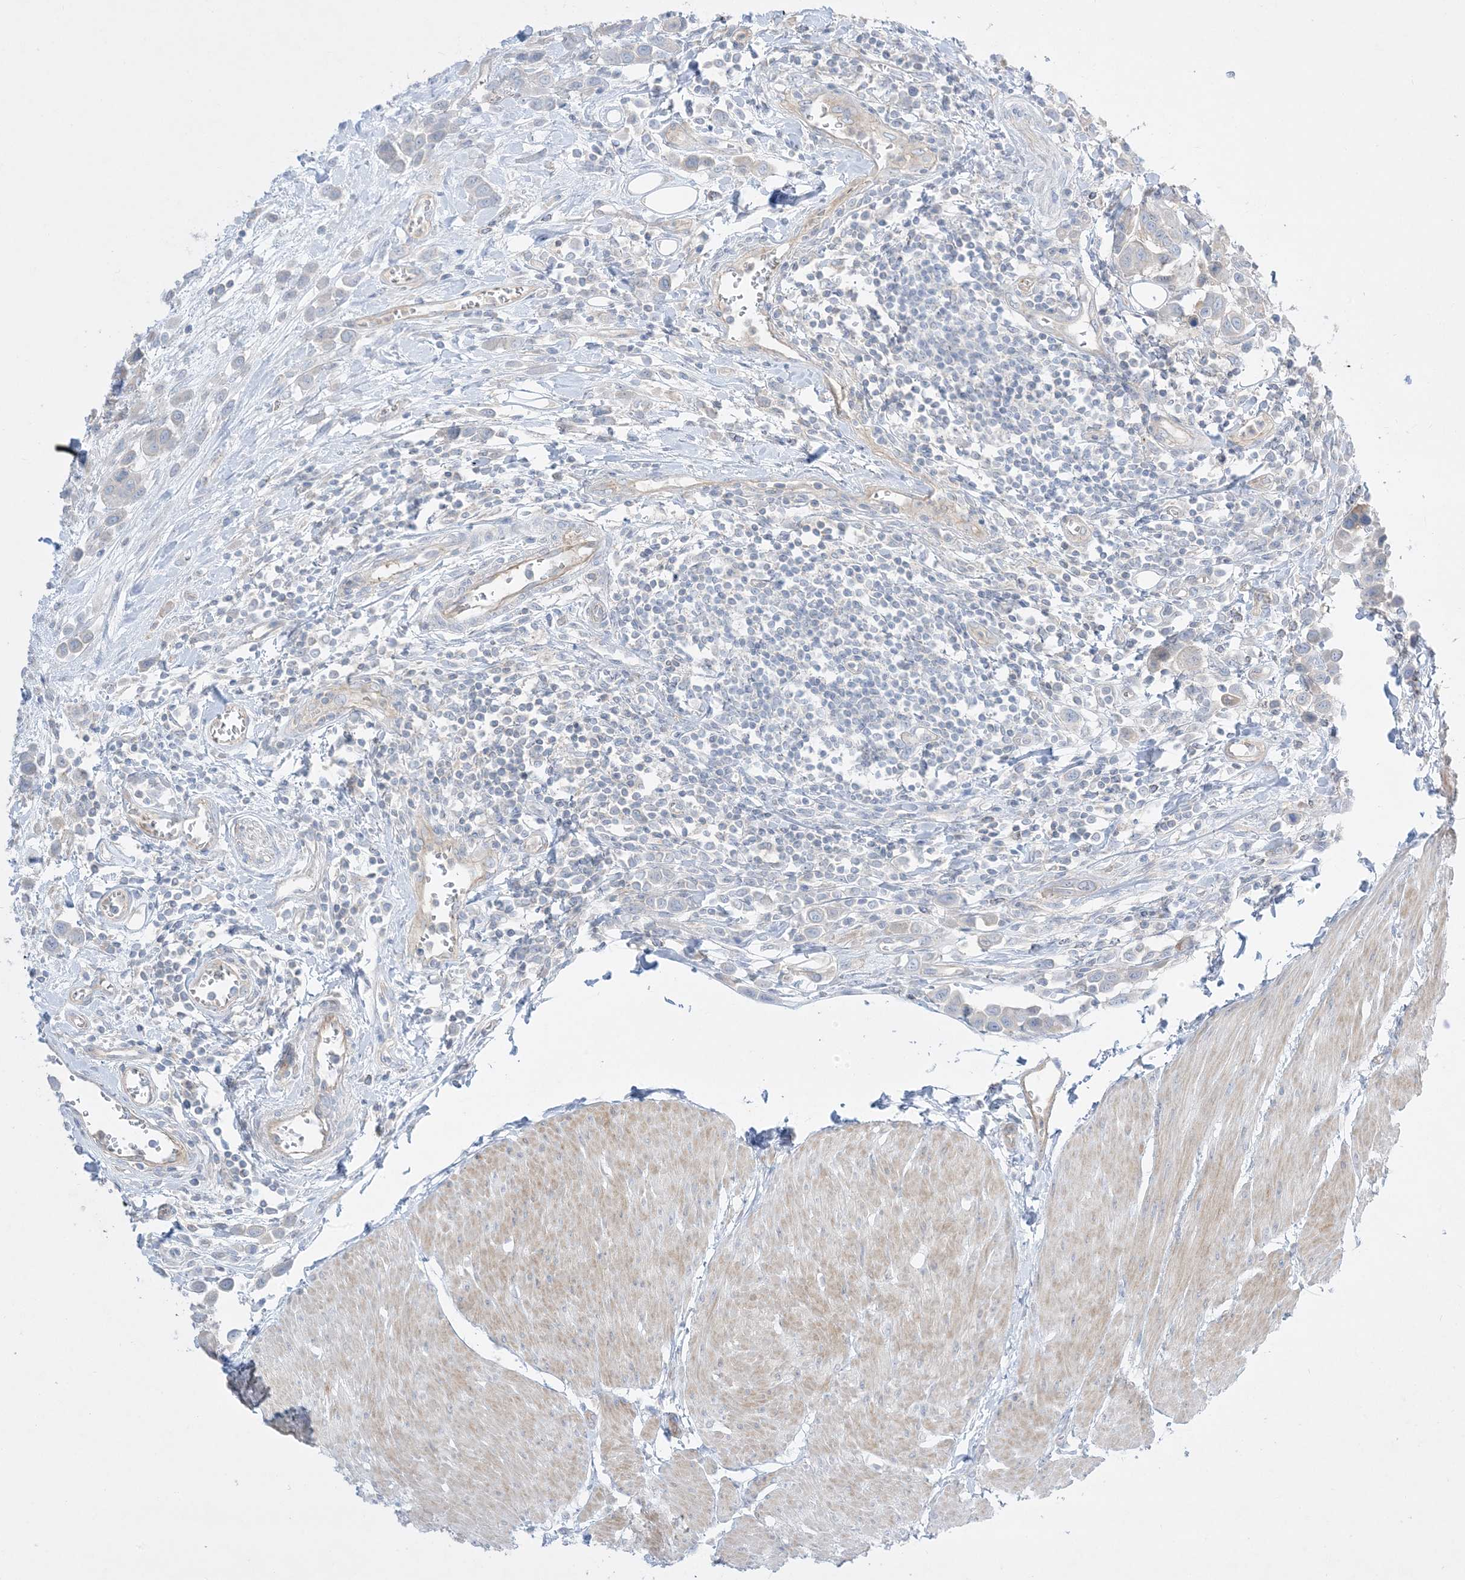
{"staining": {"intensity": "negative", "quantity": "none", "location": "none"}, "tissue": "urothelial cancer", "cell_type": "Tumor cells", "image_type": "cancer", "snomed": [{"axis": "morphology", "description": "Urothelial carcinoma, High grade"}, {"axis": "topography", "description": "Urinary bladder"}], "caption": "Immunohistochemical staining of human urothelial cancer demonstrates no significant positivity in tumor cells.", "gene": "ARHGEF9", "patient": {"sex": "male", "age": 50}}